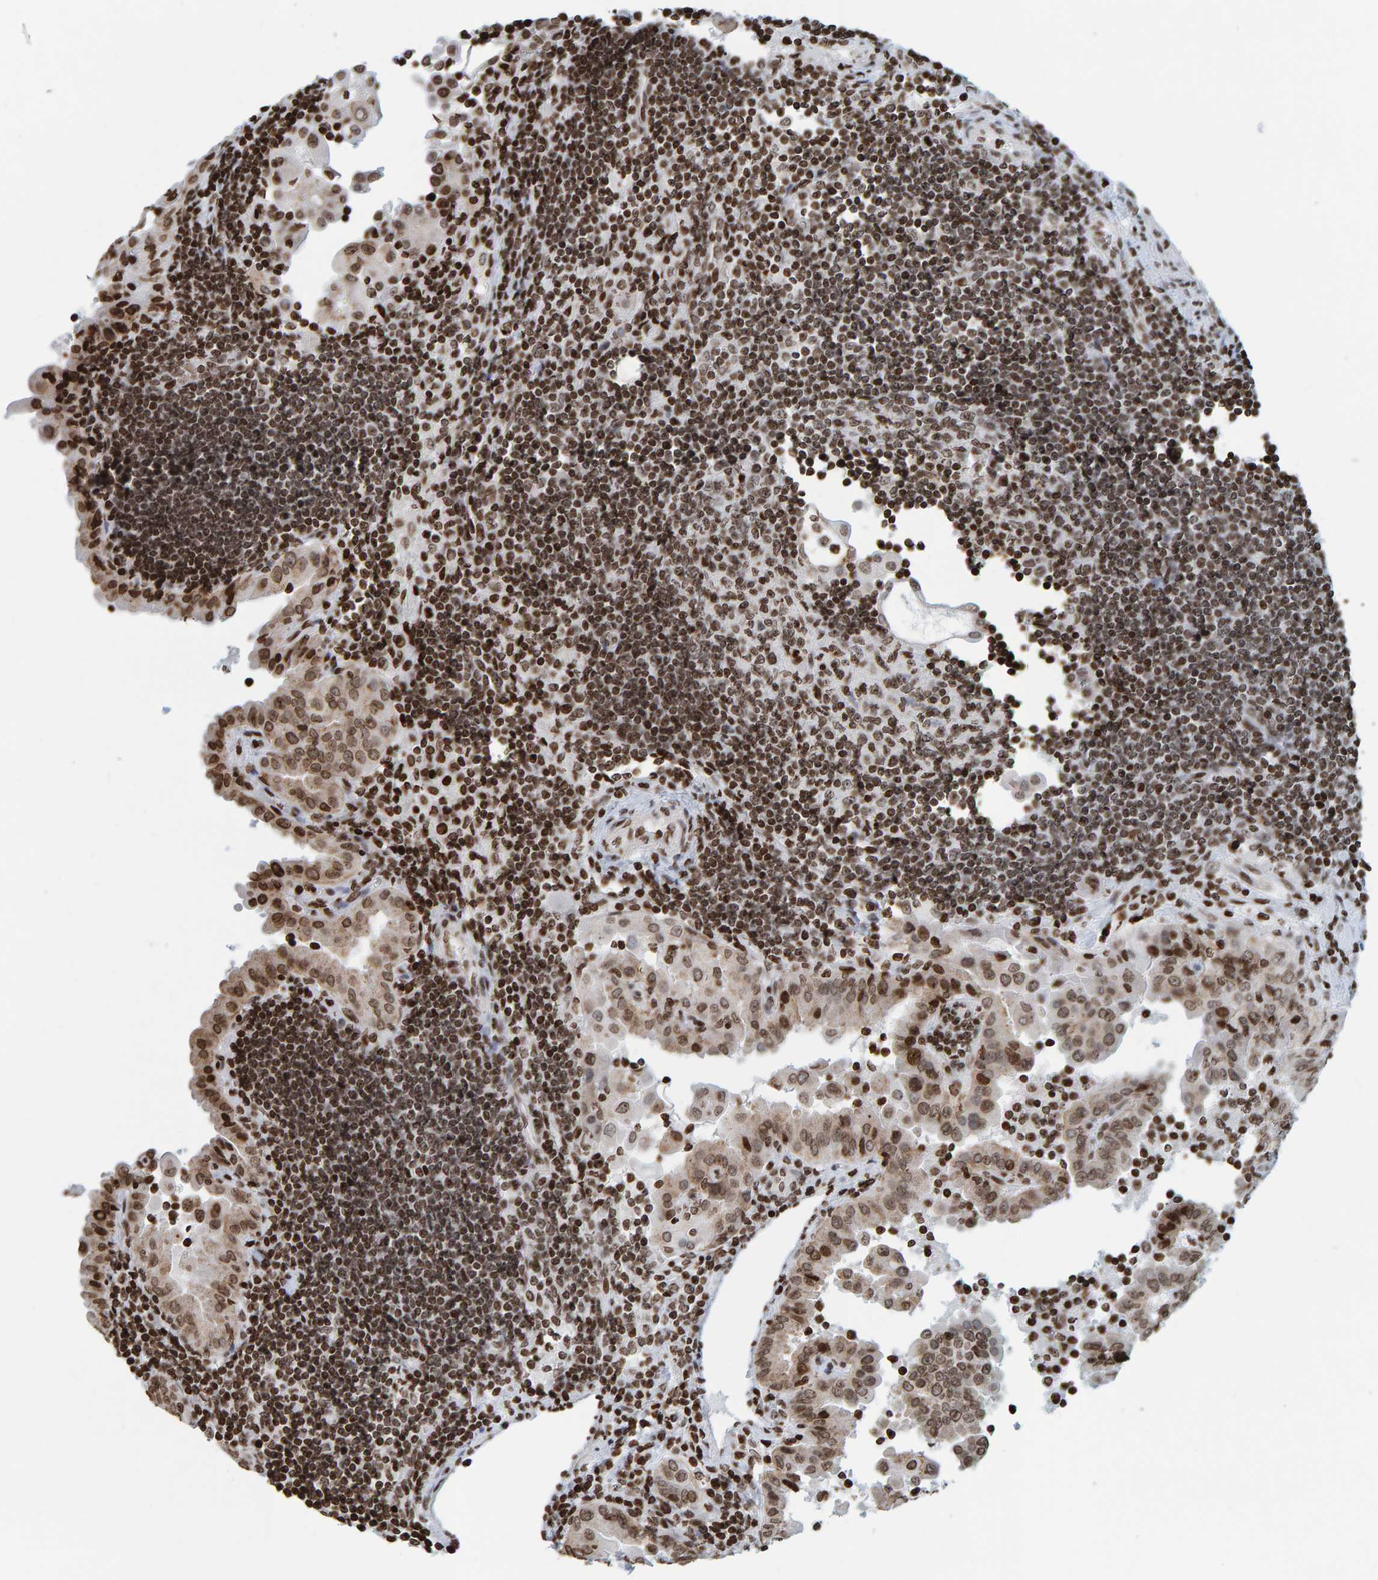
{"staining": {"intensity": "moderate", "quantity": ">75%", "location": "nuclear"}, "tissue": "thyroid cancer", "cell_type": "Tumor cells", "image_type": "cancer", "snomed": [{"axis": "morphology", "description": "Papillary adenocarcinoma, NOS"}, {"axis": "topography", "description": "Thyroid gland"}], "caption": "Immunohistochemistry of thyroid cancer demonstrates medium levels of moderate nuclear expression in approximately >75% of tumor cells. The staining is performed using DAB brown chromogen to label protein expression. The nuclei are counter-stained blue using hematoxylin.", "gene": "BRF2", "patient": {"sex": "male", "age": 33}}